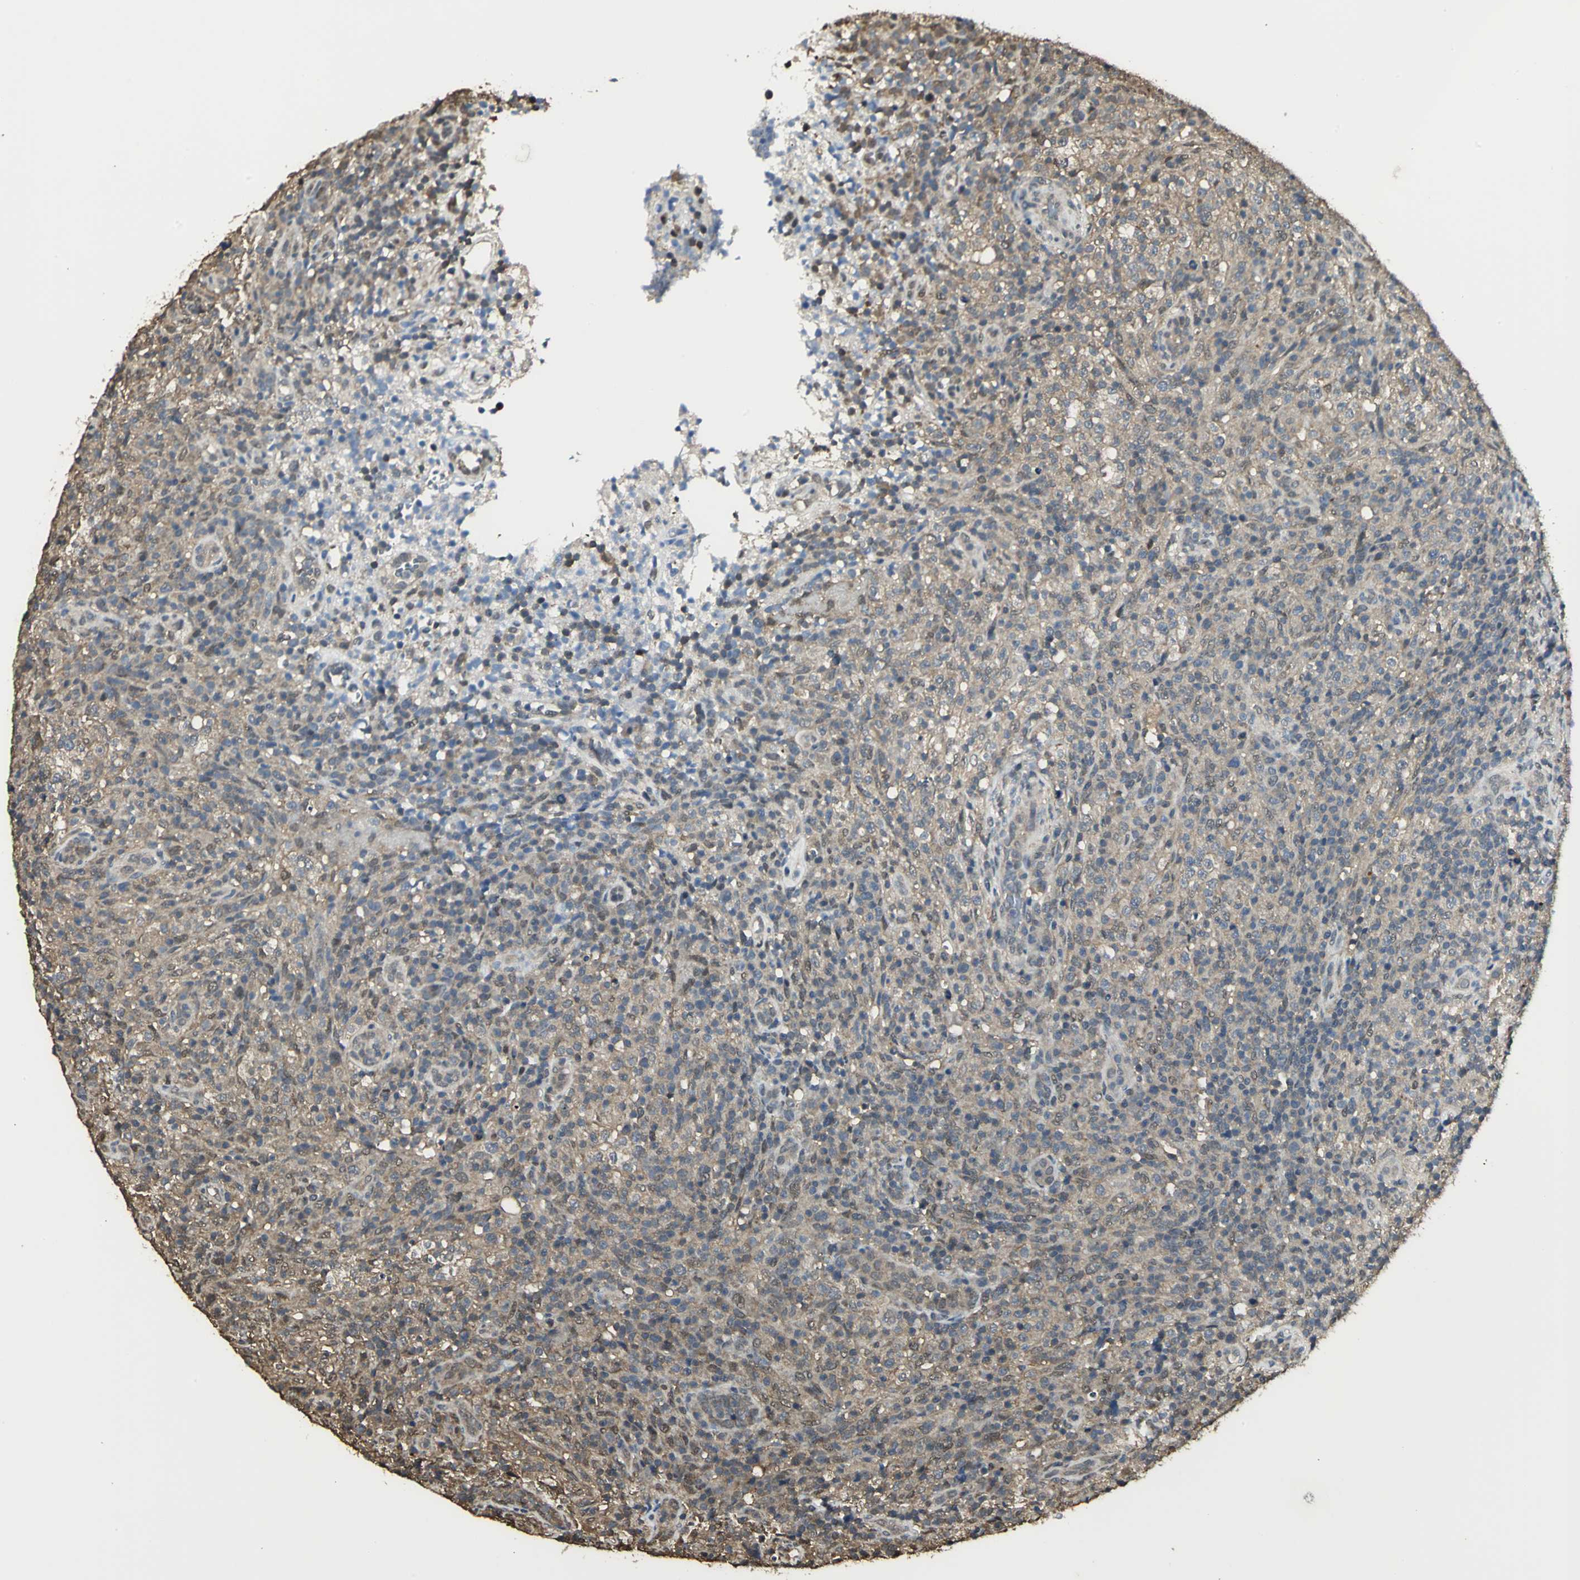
{"staining": {"intensity": "weak", "quantity": ">75%", "location": "cytoplasmic/membranous"}, "tissue": "lymphoma", "cell_type": "Tumor cells", "image_type": "cancer", "snomed": [{"axis": "morphology", "description": "Malignant lymphoma, non-Hodgkin's type, High grade"}, {"axis": "topography", "description": "Lymph node"}], "caption": "DAB immunohistochemical staining of human lymphoma displays weak cytoplasmic/membranous protein expression in about >75% of tumor cells. The protein of interest is shown in brown color, while the nuclei are stained blue.", "gene": "PARK7", "patient": {"sex": "female", "age": 76}}